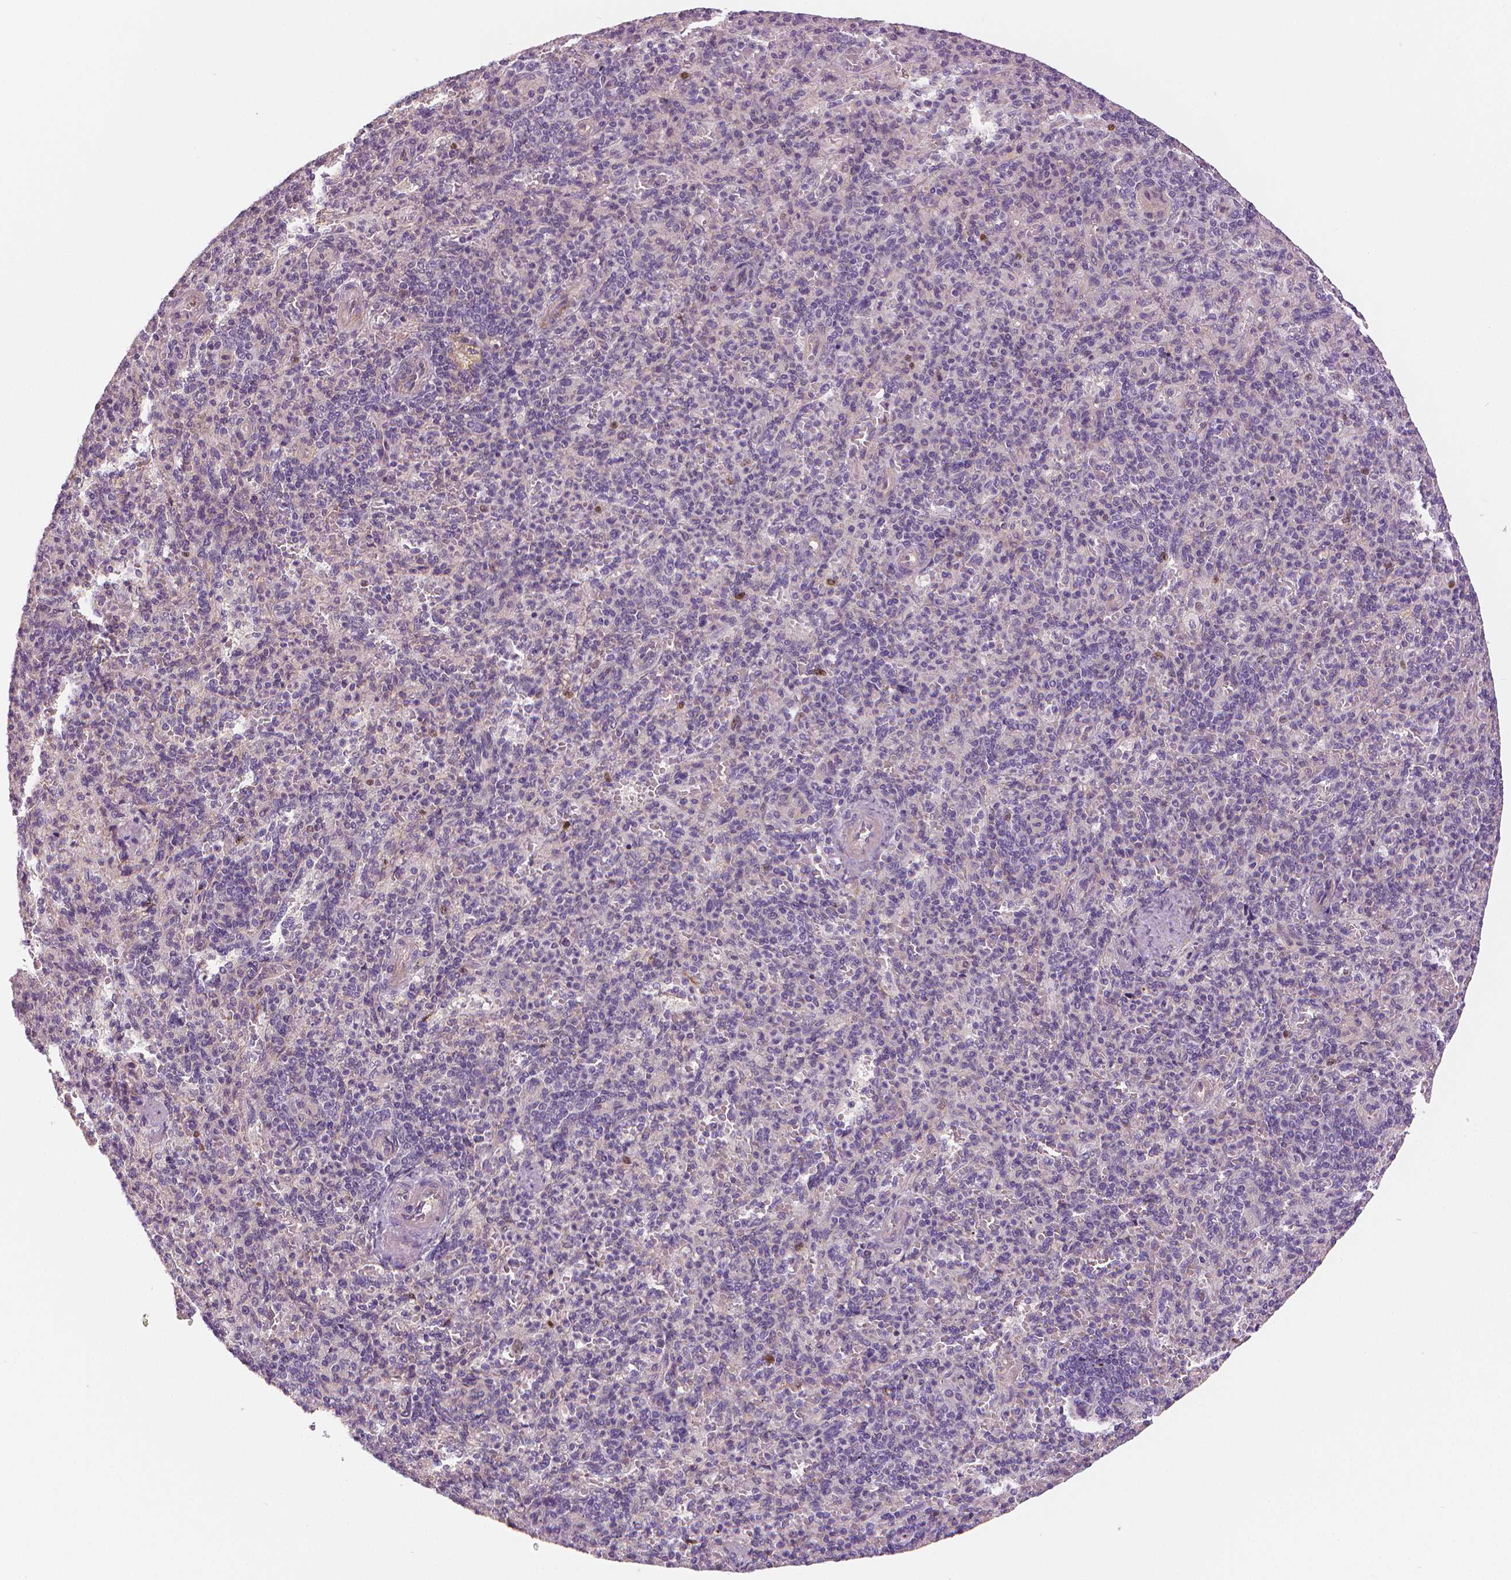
{"staining": {"intensity": "negative", "quantity": "none", "location": "none"}, "tissue": "spleen", "cell_type": "Cells in red pulp", "image_type": "normal", "snomed": [{"axis": "morphology", "description": "Normal tissue, NOS"}, {"axis": "topography", "description": "Spleen"}], "caption": "This is an immunohistochemistry (IHC) photomicrograph of unremarkable spleen. There is no staining in cells in red pulp.", "gene": "MKI67", "patient": {"sex": "female", "age": 74}}